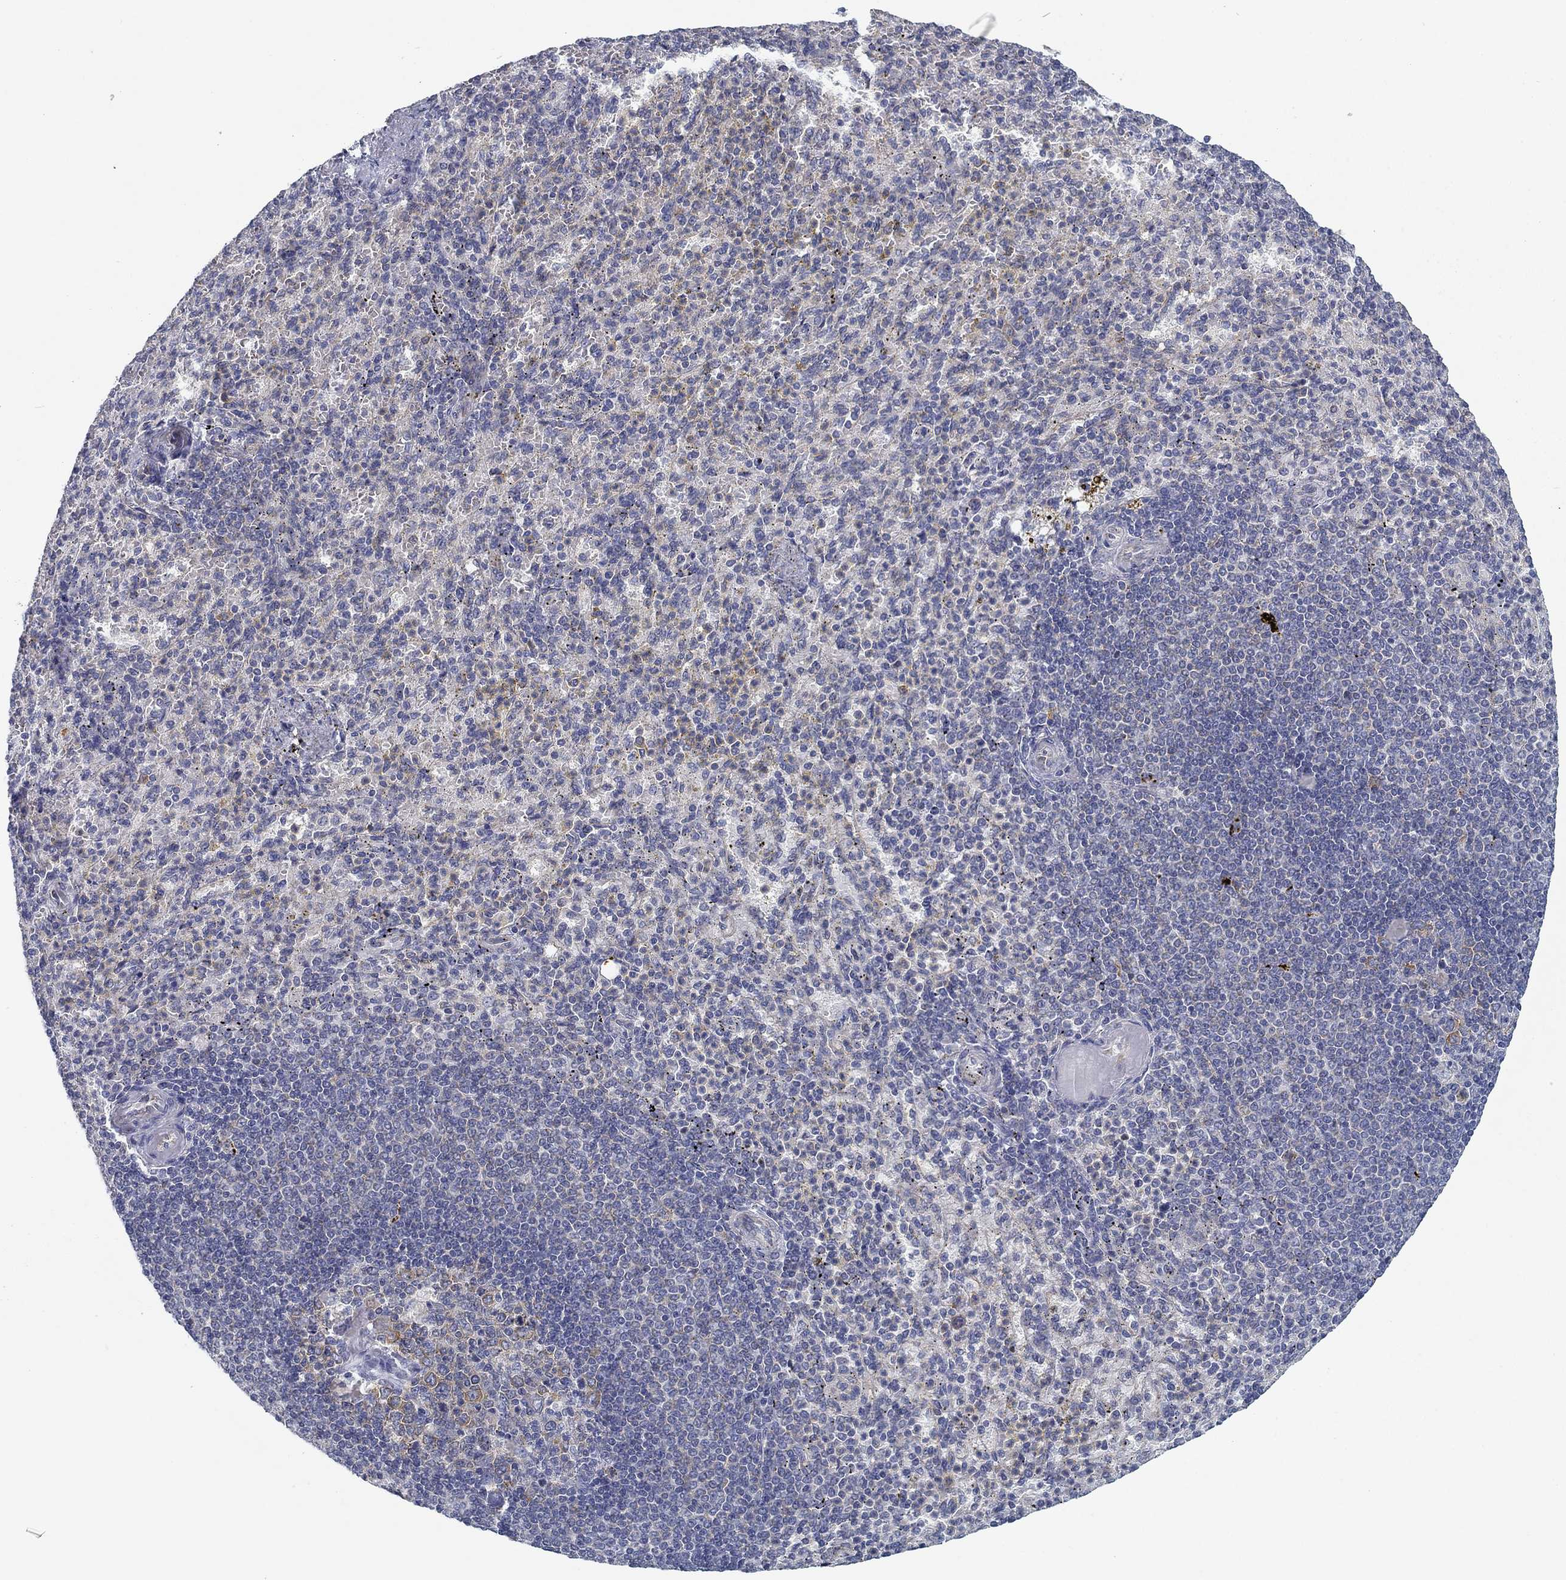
{"staining": {"intensity": "negative", "quantity": "none", "location": "none"}, "tissue": "spleen", "cell_type": "Cells in red pulp", "image_type": "normal", "snomed": [{"axis": "morphology", "description": "Normal tissue, NOS"}, {"axis": "topography", "description": "Spleen"}], "caption": "High magnification brightfield microscopy of normal spleen stained with DAB (brown) and counterstained with hematoxylin (blue): cells in red pulp show no significant expression.", "gene": "FXR1", "patient": {"sex": "female", "age": 74}}